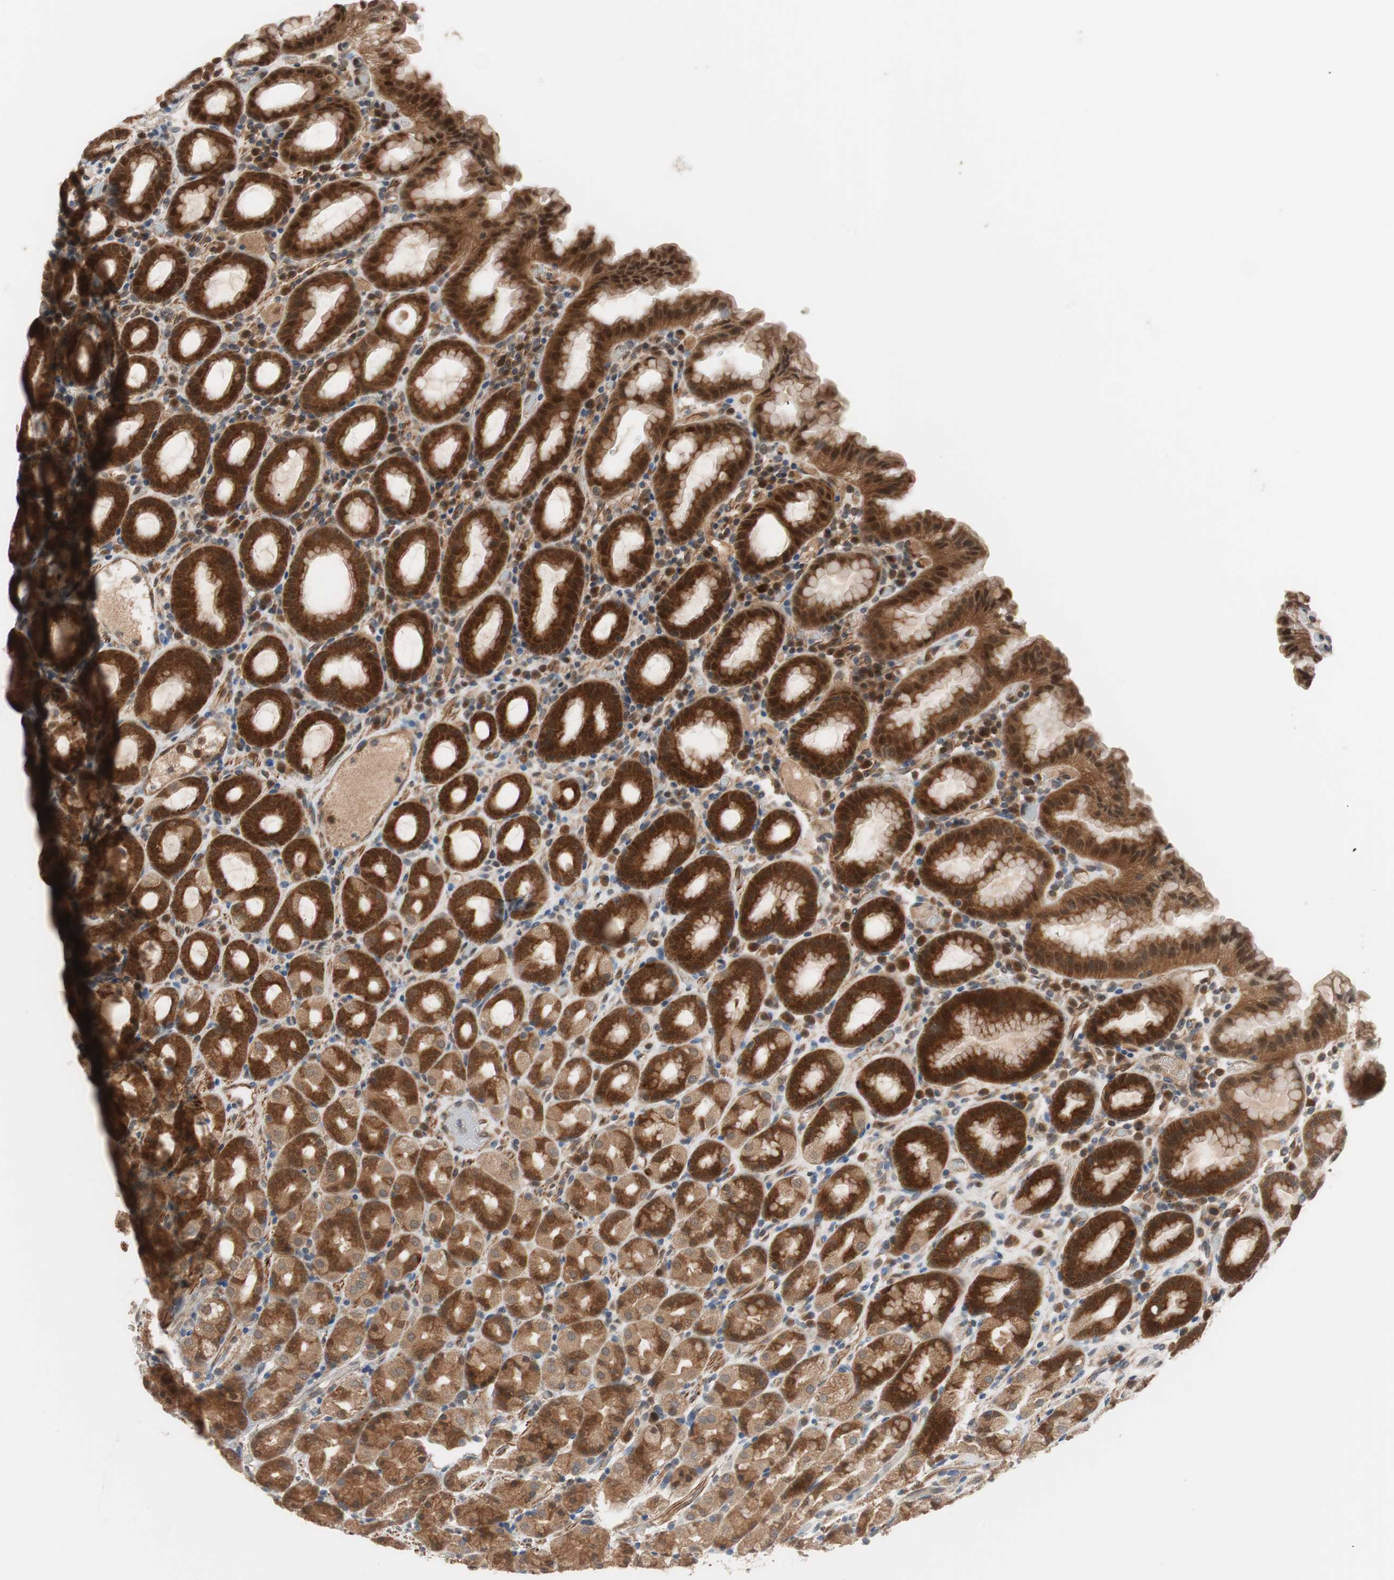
{"staining": {"intensity": "strong", "quantity": ">75%", "location": "cytoplasmic/membranous,nuclear"}, "tissue": "stomach", "cell_type": "Glandular cells", "image_type": "normal", "snomed": [{"axis": "morphology", "description": "Normal tissue, NOS"}, {"axis": "topography", "description": "Stomach, upper"}], "caption": "Immunohistochemical staining of normal human stomach exhibits >75% levels of strong cytoplasmic/membranous,nuclear protein staining in about >75% of glandular cells. The staining was performed using DAB (3,3'-diaminobenzidine) to visualize the protein expression in brown, while the nuclei were stained in blue with hematoxylin (Magnification: 20x).", "gene": "HMBS", "patient": {"sex": "male", "age": 68}}